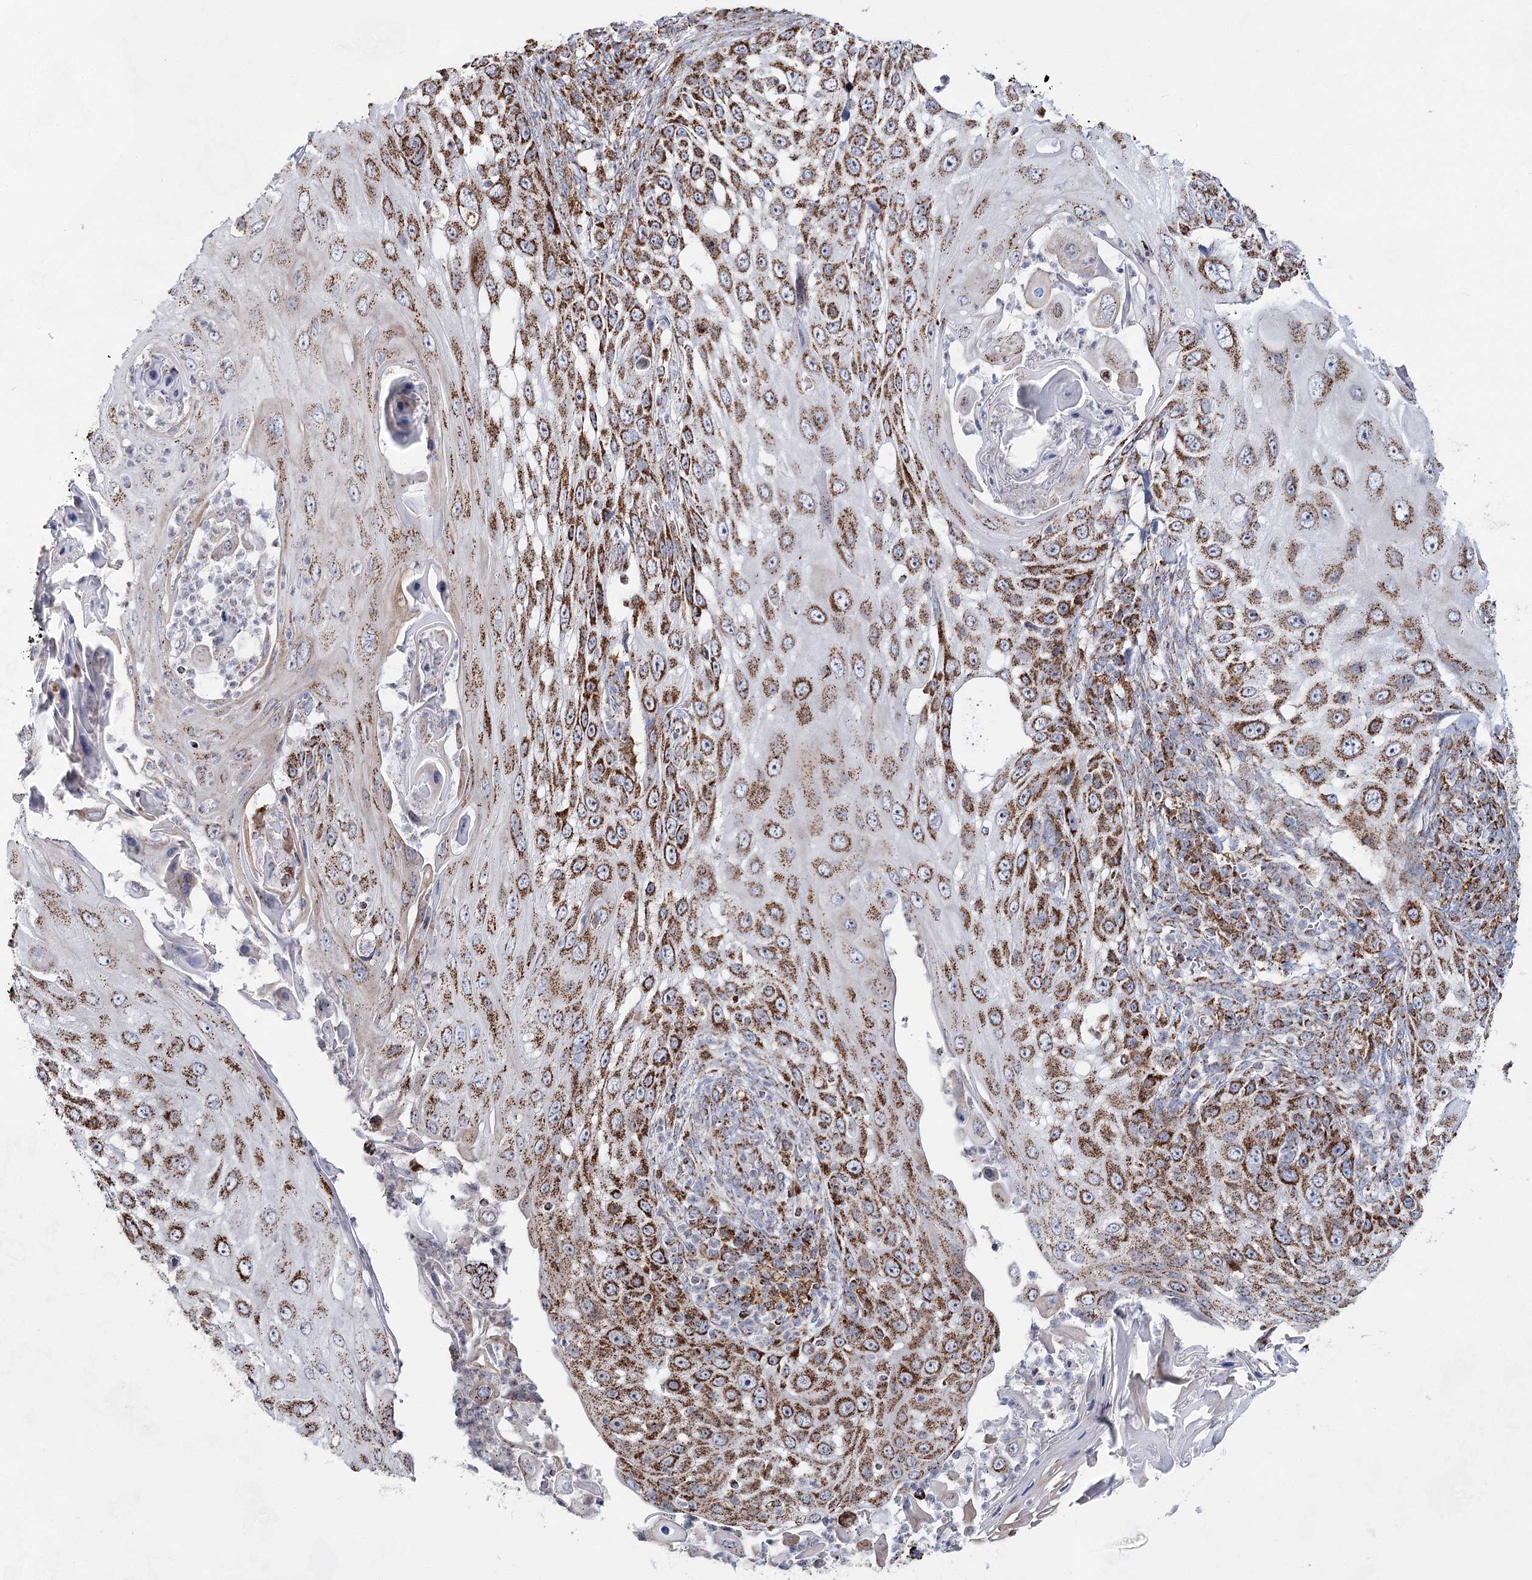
{"staining": {"intensity": "strong", "quantity": ">75%", "location": "cytoplasmic/membranous"}, "tissue": "skin cancer", "cell_type": "Tumor cells", "image_type": "cancer", "snomed": [{"axis": "morphology", "description": "Squamous cell carcinoma, NOS"}, {"axis": "topography", "description": "Skin"}], "caption": "This is a photomicrograph of immunohistochemistry (IHC) staining of skin squamous cell carcinoma, which shows strong staining in the cytoplasmic/membranous of tumor cells.", "gene": "CWF19L1", "patient": {"sex": "female", "age": 44}}